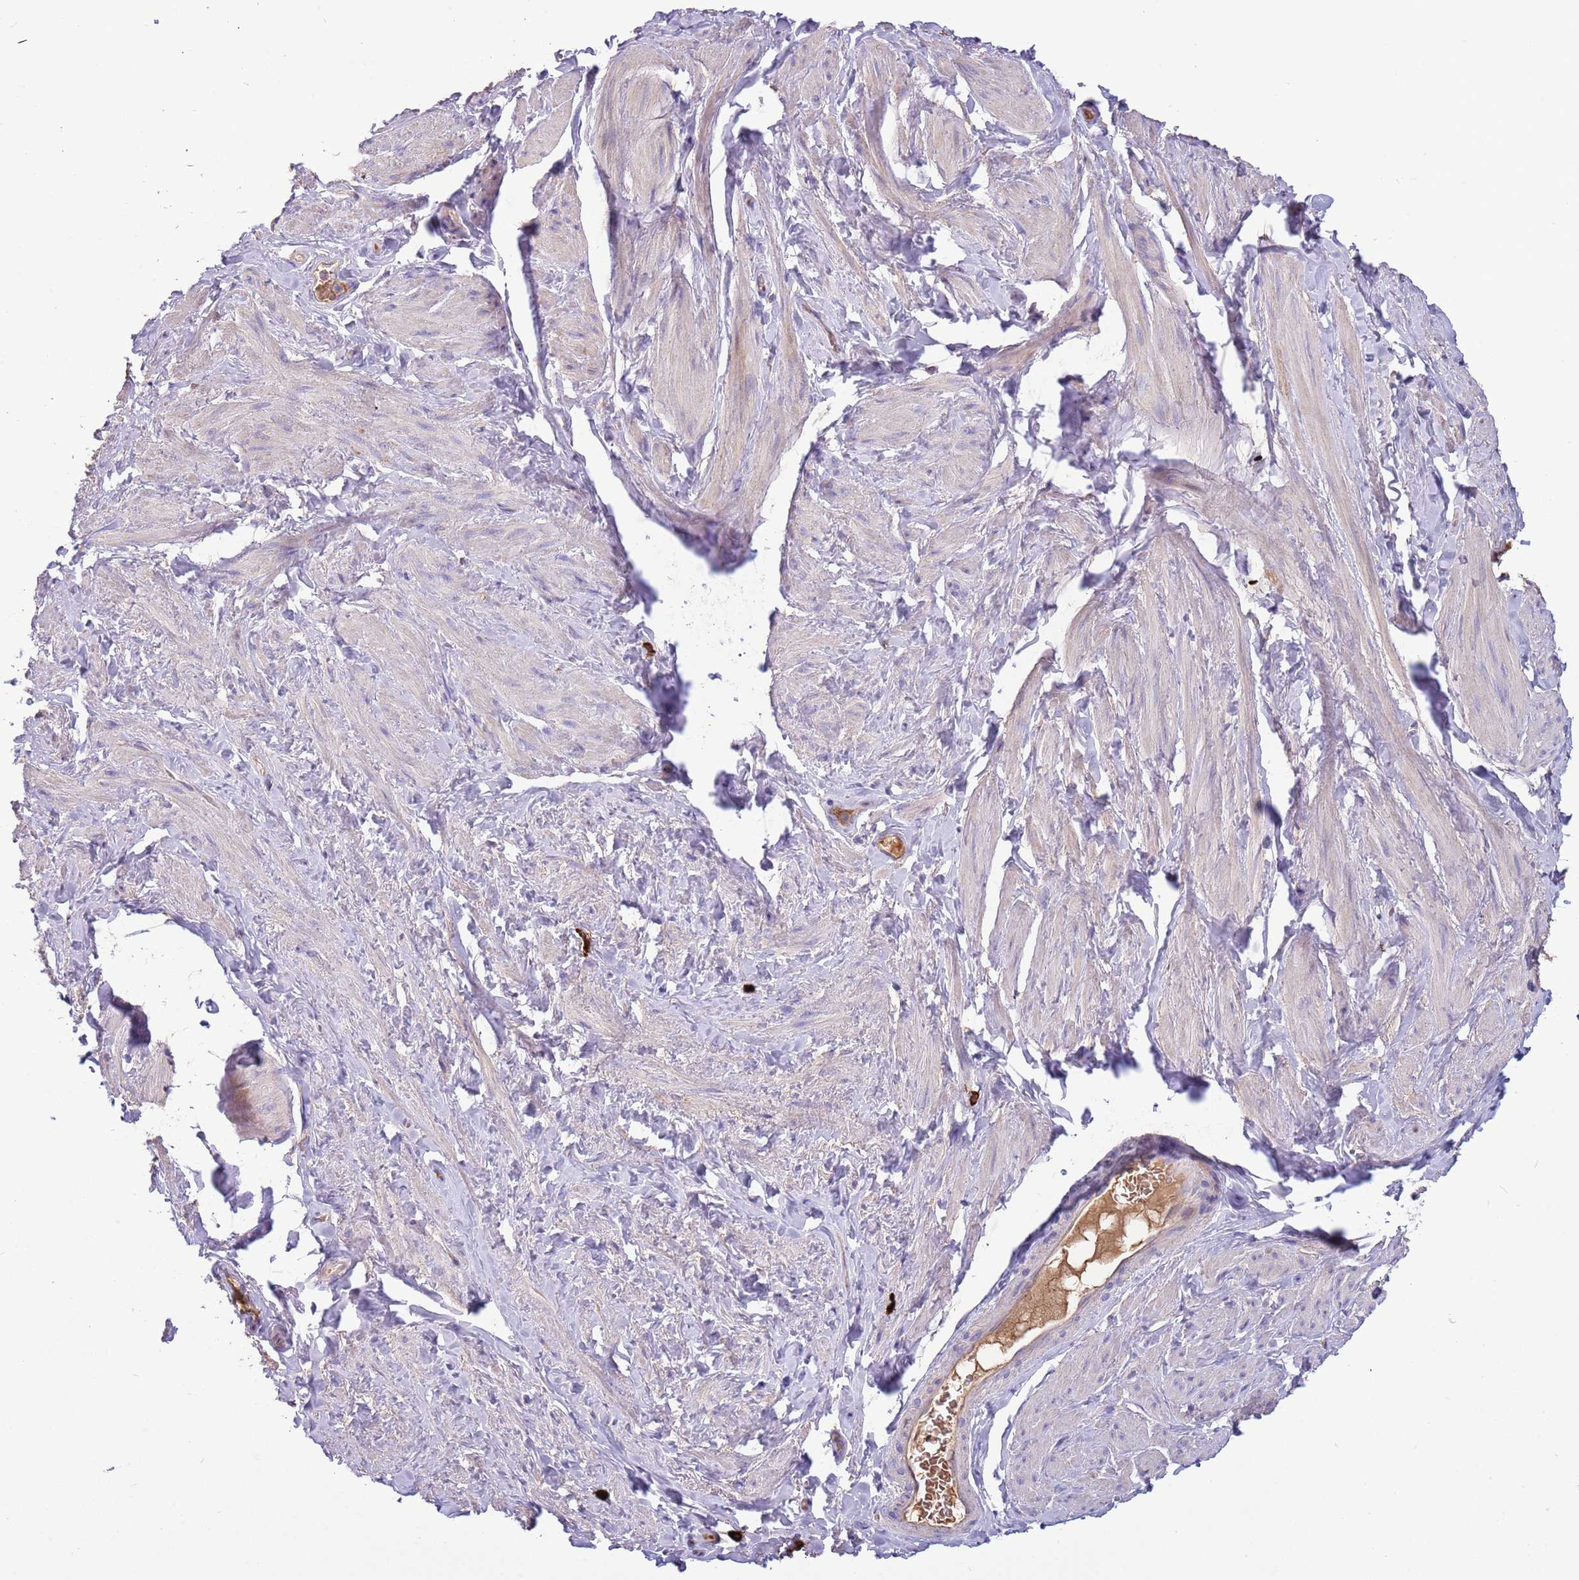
{"staining": {"intensity": "negative", "quantity": "none", "location": "none"}, "tissue": "smooth muscle", "cell_type": "Smooth muscle cells", "image_type": "normal", "snomed": [{"axis": "morphology", "description": "Normal tissue, NOS"}, {"axis": "topography", "description": "Smooth muscle"}, {"axis": "topography", "description": "Peripheral nerve tissue"}], "caption": "Photomicrograph shows no significant protein expression in smooth muscle cells of benign smooth muscle.", "gene": "TRMO", "patient": {"sex": "male", "age": 69}}